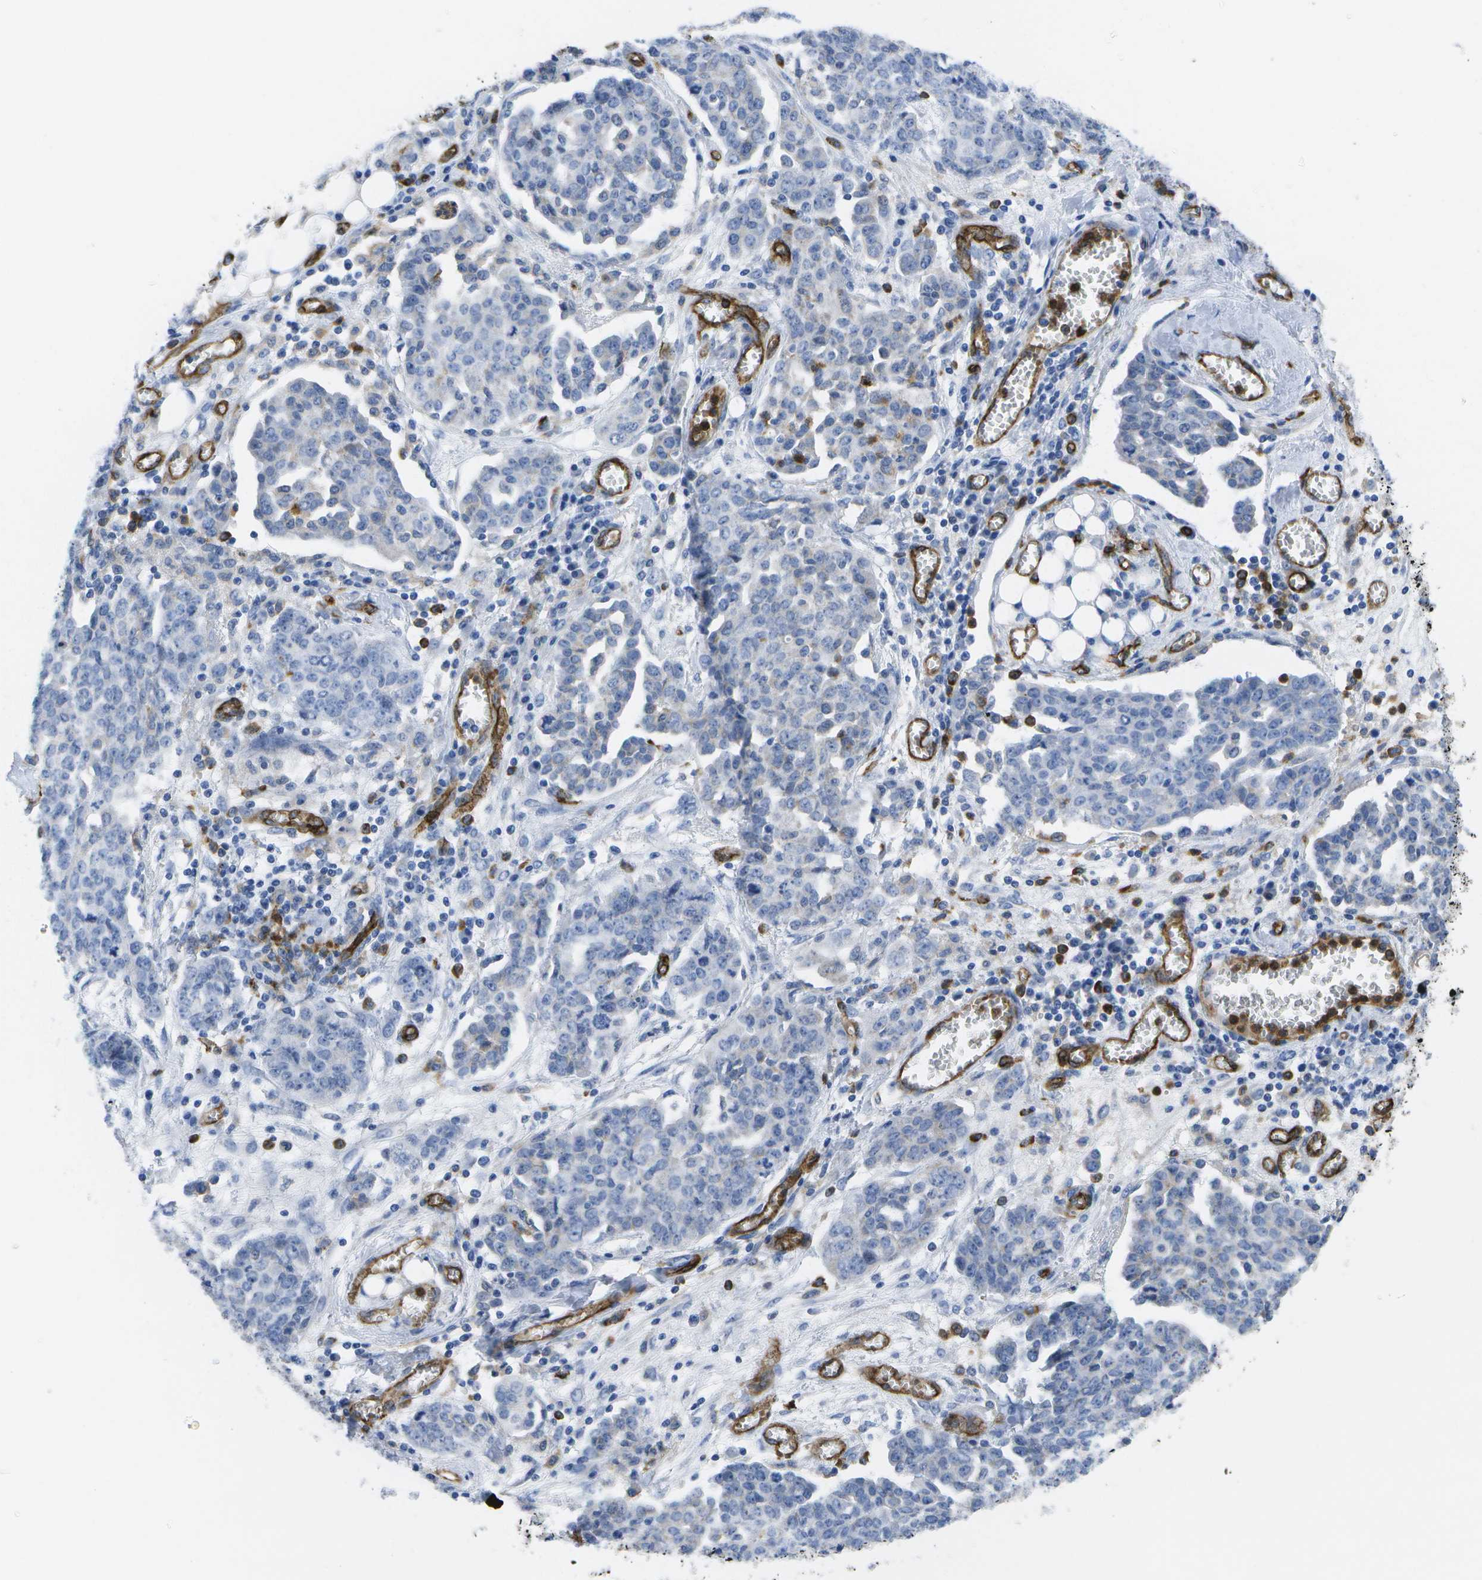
{"staining": {"intensity": "negative", "quantity": "none", "location": "none"}, "tissue": "ovarian cancer", "cell_type": "Tumor cells", "image_type": "cancer", "snomed": [{"axis": "morphology", "description": "Cystadenocarcinoma, serous, NOS"}, {"axis": "topography", "description": "Soft tissue"}, {"axis": "topography", "description": "Ovary"}], "caption": "Immunohistochemistry micrograph of human ovarian serous cystadenocarcinoma stained for a protein (brown), which reveals no positivity in tumor cells.", "gene": "DYSF", "patient": {"sex": "female", "age": 57}}